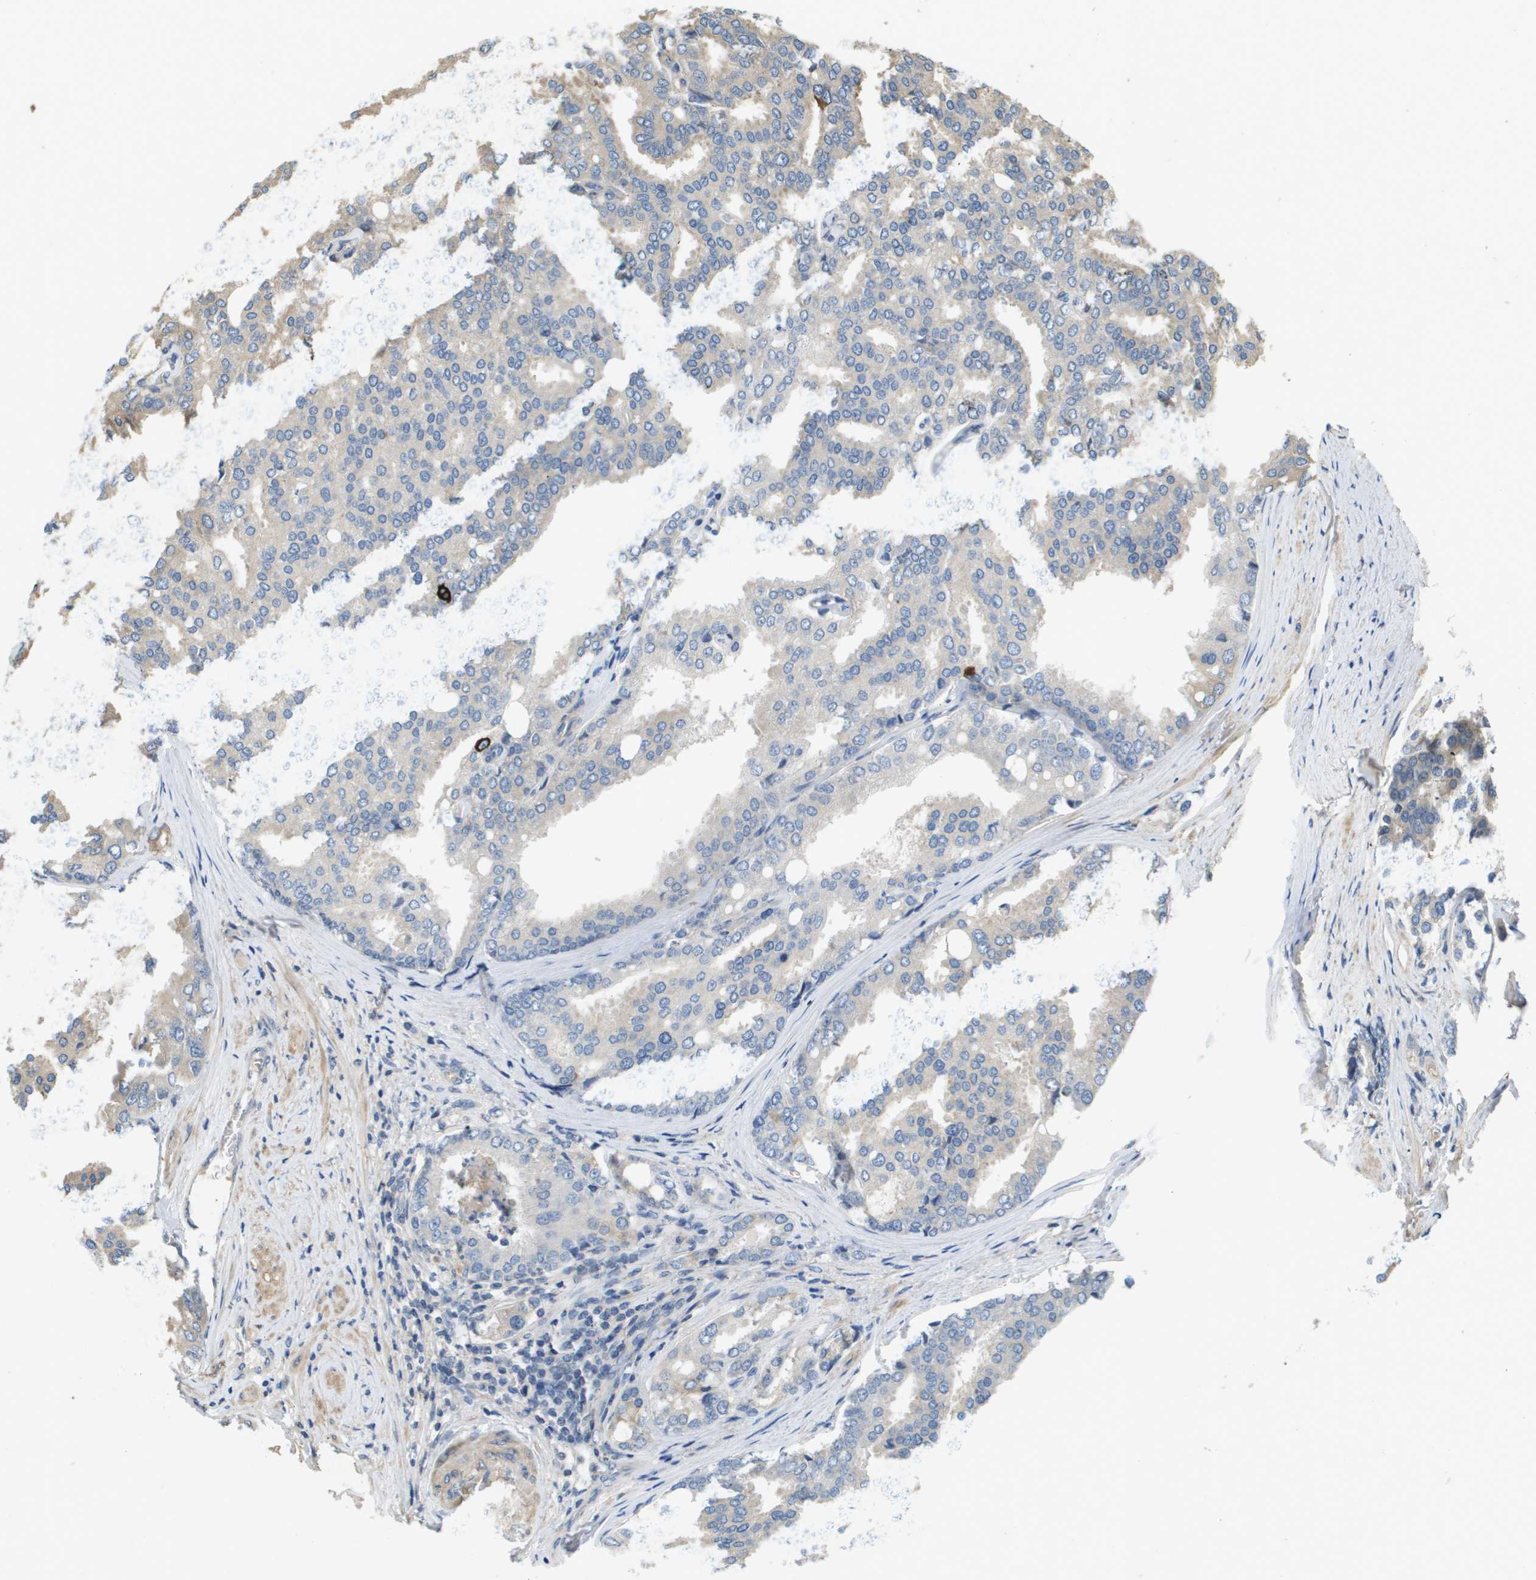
{"staining": {"intensity": "weak", "quantity": "<25%", "location": "cytoplasmic/membranous"}, "tissue": "prostate cancer", "cell_type": "Tumor cells", "image_type": "cancer", "snomed": [{"axis": "morphology", "description": "Adenocarcinoma, High grade"}, {"axis": "topography", "description": "Prostate"}], "caption": "This is an immunohistochemistry (IHC) photomicrograph of prostate cancer (adenocarcinoma (high-grade)). There is no expression in tumor cells.", "gene": "KRT23", "patient": {"sex": "male", "age": 50}}